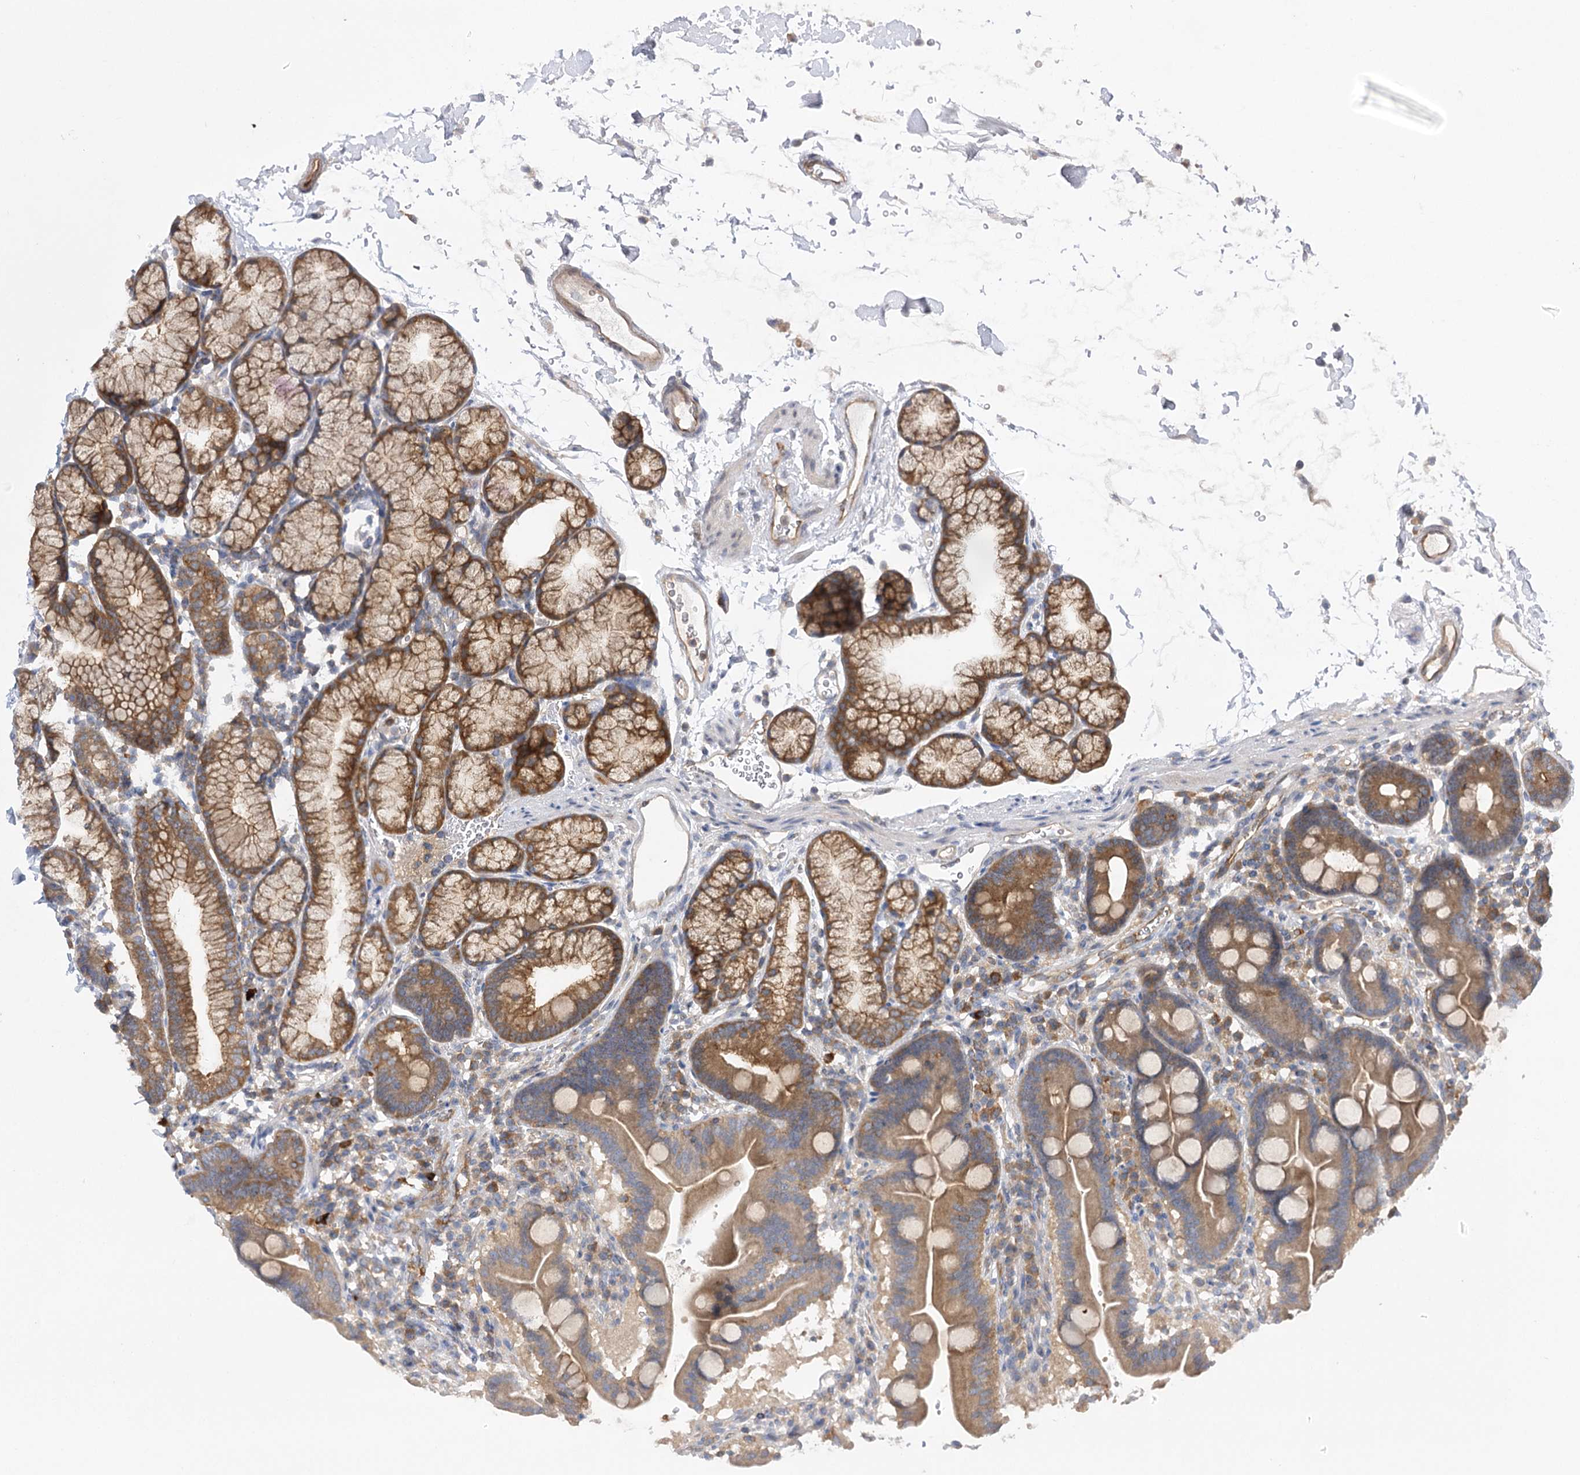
{"staining": {"intensity": "strong", "quantity": "25%-75%", "location": "cytoplasmic/membranous"}, "tissue": "duodenum", "cell_type": "Glandular cells", "image_type": "normal", "snomed": [{"axis": "morphology", "description": "Normal tissue, NOS"}, {"axis": "topography", "description": "Duodenum"}], "caption": "Protein staining by IHC demonstrates strong cytoplasmic/membranous positivity in about 25%-75% of glandular cells in normal duodenum.", "gene": "BCR", "patient": {"sex": "male", "age": 54}}